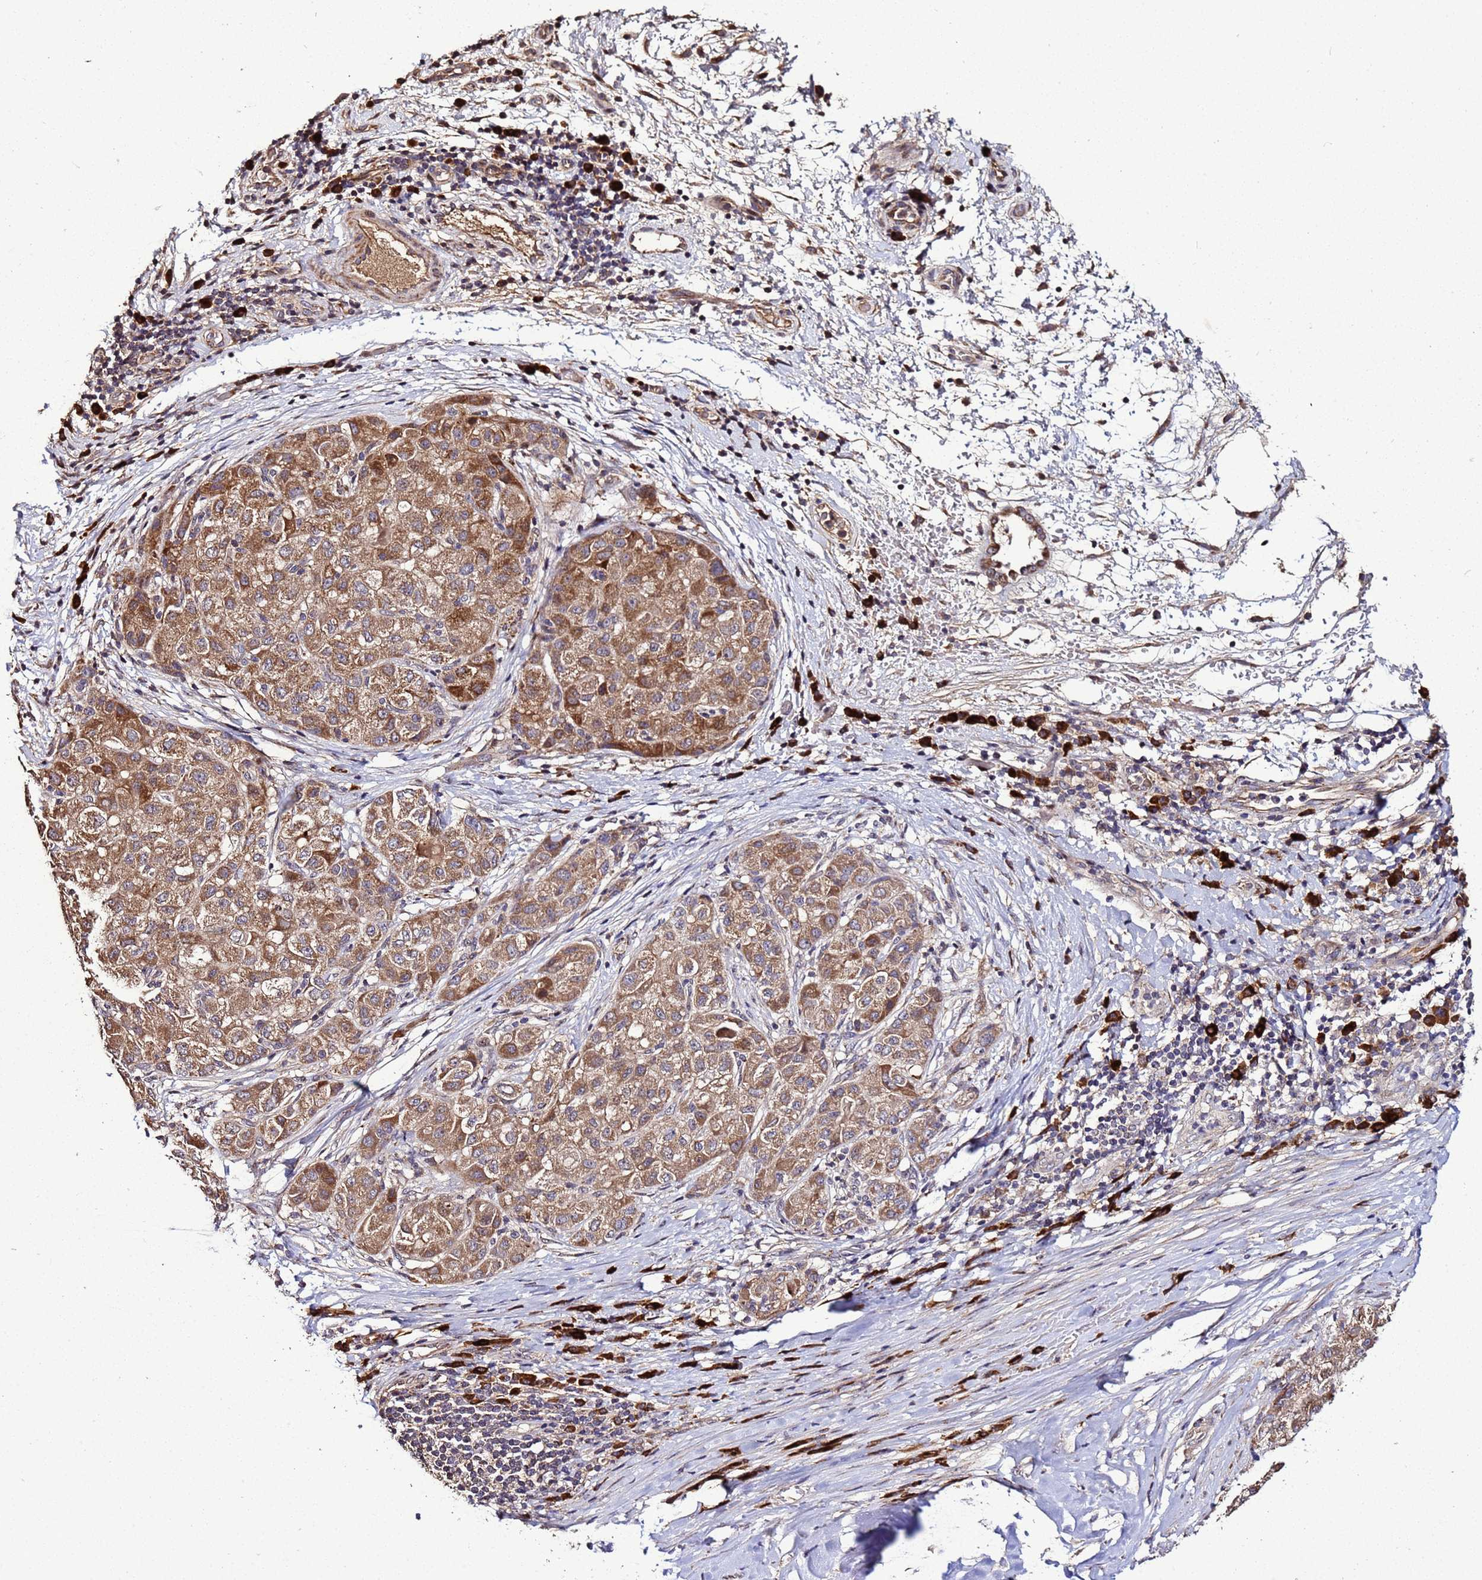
{"staining": {"intensity": "moderate", "quantity": ">75%", "location": "cytoplasmic/membranous"}, "tissue": "liver cancer", "cell_type": "Tumor cells", "image_type": "cancer", "snomed": [{"axis": "morphology", "description": "Carcinoma, Hepatocellular, NOS"}, {"axis": "topography", "description": "Liver"}], "caption": "Immunohistochemical staining of liver cancer (hepatocellular carcinoma) demonstrates medium levels of moderate cytoplasmic/membranous protein positivity in about >75% of tumor cells.", "gene": "WNK4", "patient": {"sex": "male", "age": 80}}